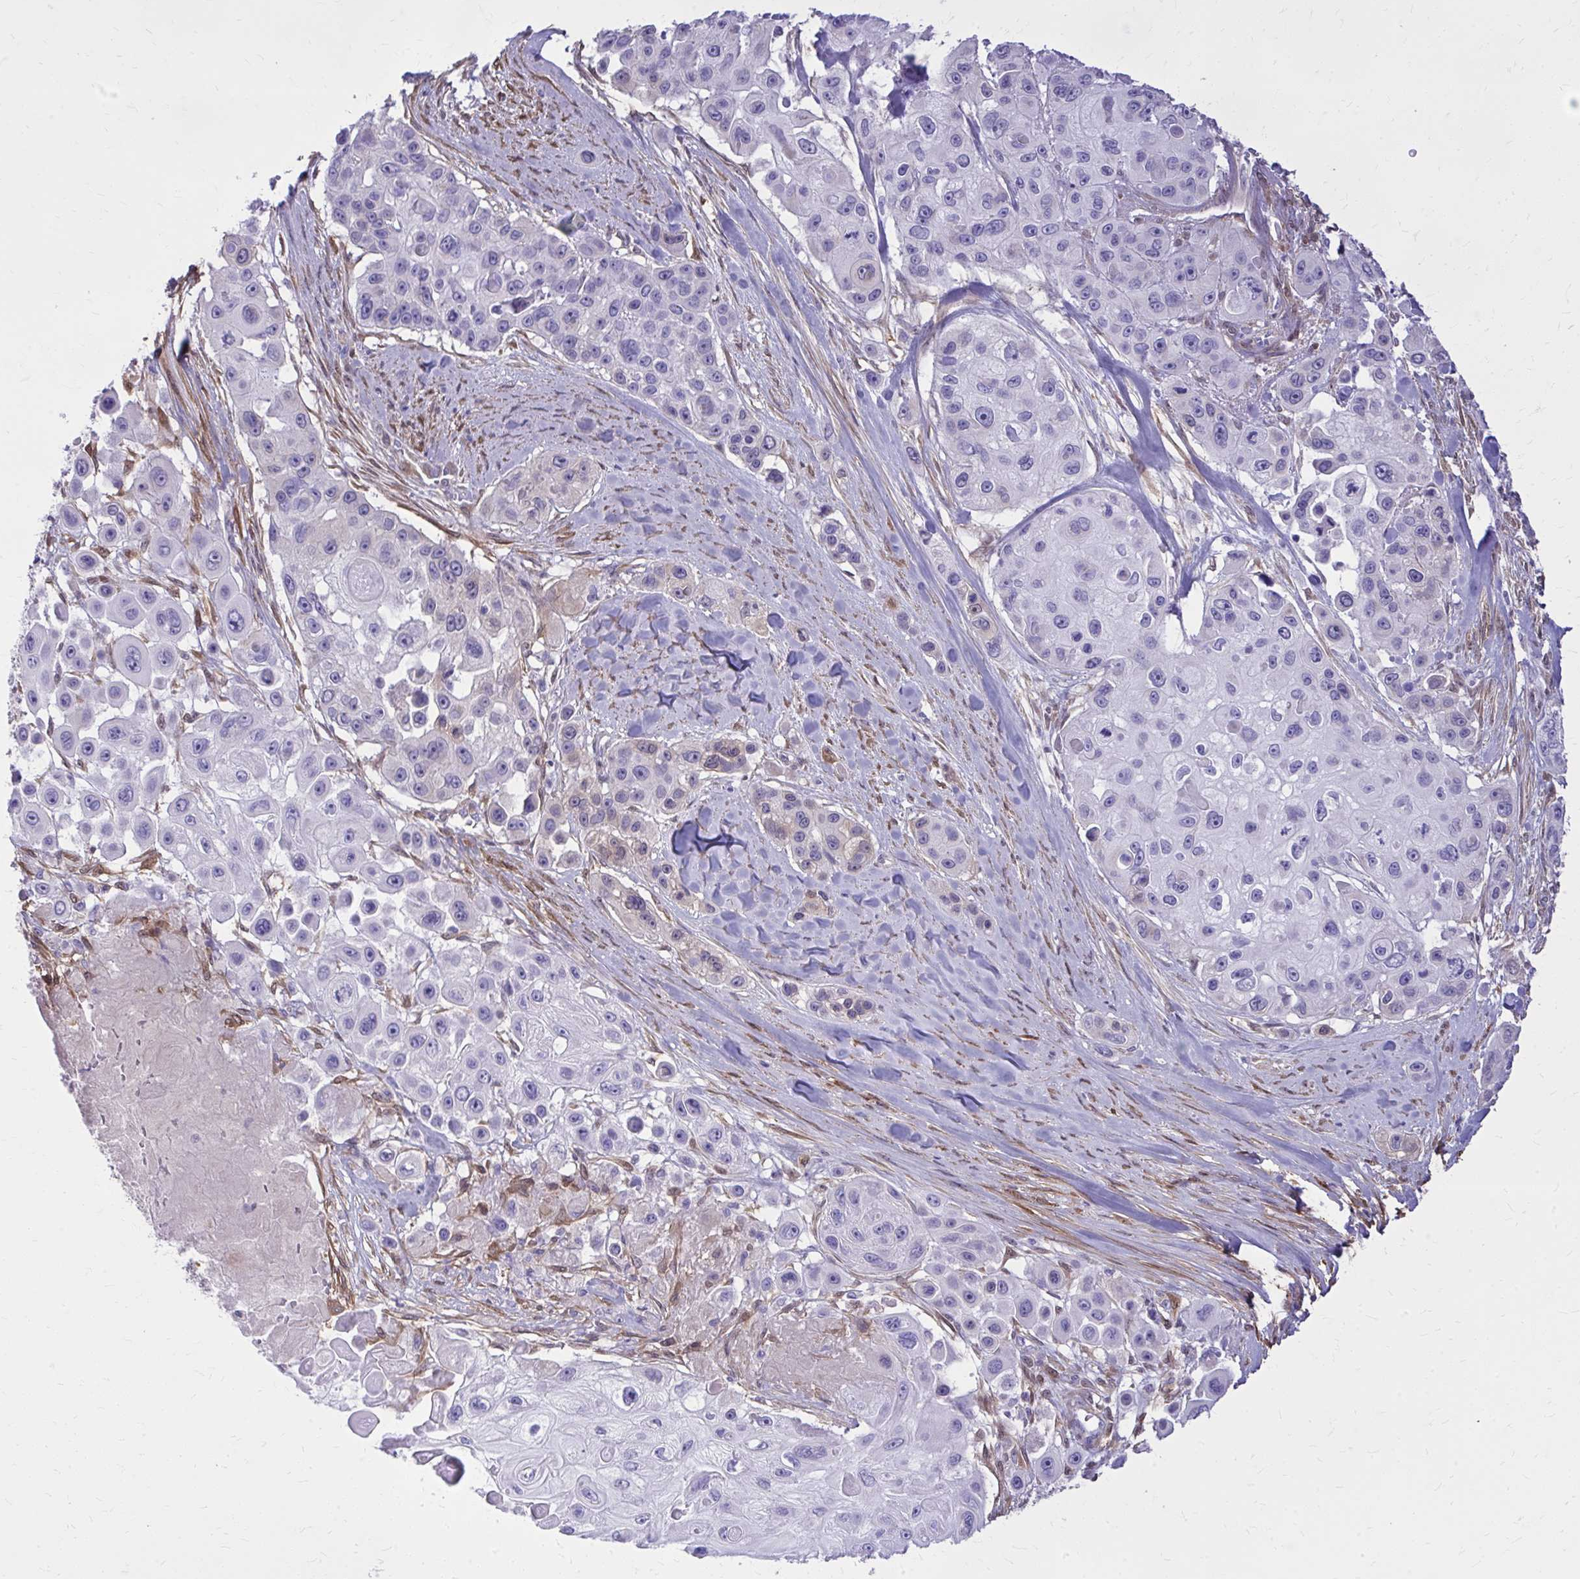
{"staining": {"intensity": "negative", "quantity": "none", "location": "none"}, "tissue": "skin cancer", "cell_type": "Tumor cells", "image_type": "cancer", "snomed": [{"axis": "morphology", "description": "Squamous cell carcinoma, NOS"}, {"axis": "topography", "description": "Skin"}], "caption": "Immunohistochemistry (IHC) micrograph of human skin squamous cell carcinoma stained for a protein (brown), which demonstrates no expression in tumor cells.", "gene": "NNMT", "patient": {"sex": "male", "age": 67}}